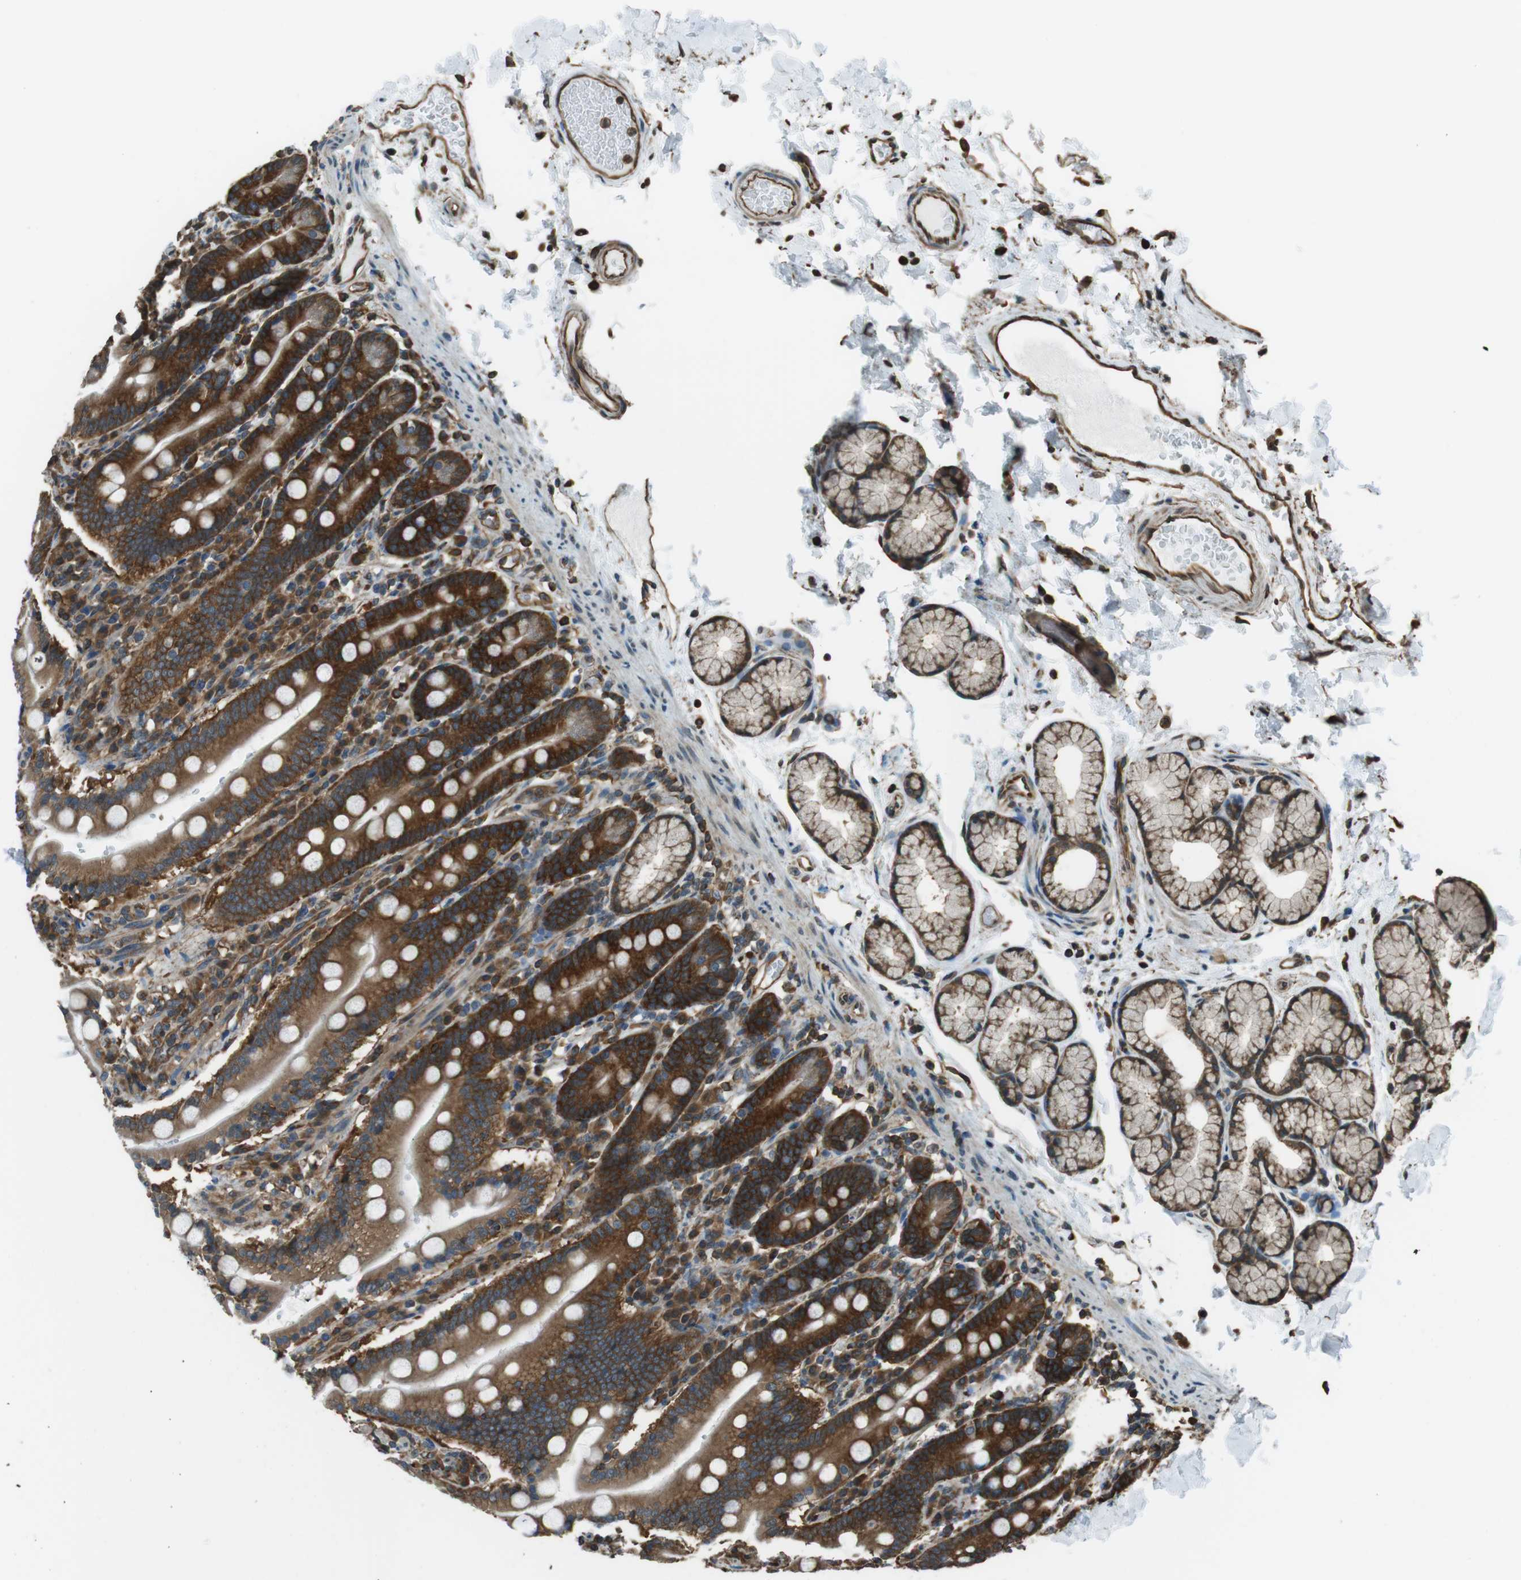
{"staining": {"intensity": "strong", "quantity": ">75%", "location": "cytoplasmic/membranous"}, "tissue": "duodenum", "cell_type": "Glandular cells", "image_type": "normal", "snomed": [{"axis": "morphology", "description": "Normal tissue, NOS"}, {"axis": "topography", "description": "Small intestine, NOS"}], "caption": "Immunohistochemistry (DAB (3,3'-diaminobenzidine)) staining of unremarkable duodenum reveals strong cytoplasmic/membranous protein staining in approximately >75% of glandular cells. The protein is stained brown, and the nuclei are stained in blue (DAB IHC with brightfield microscopy, high magnification).", "gene": "PA2G4", "patient": {"sex": "female", "age": 71}}